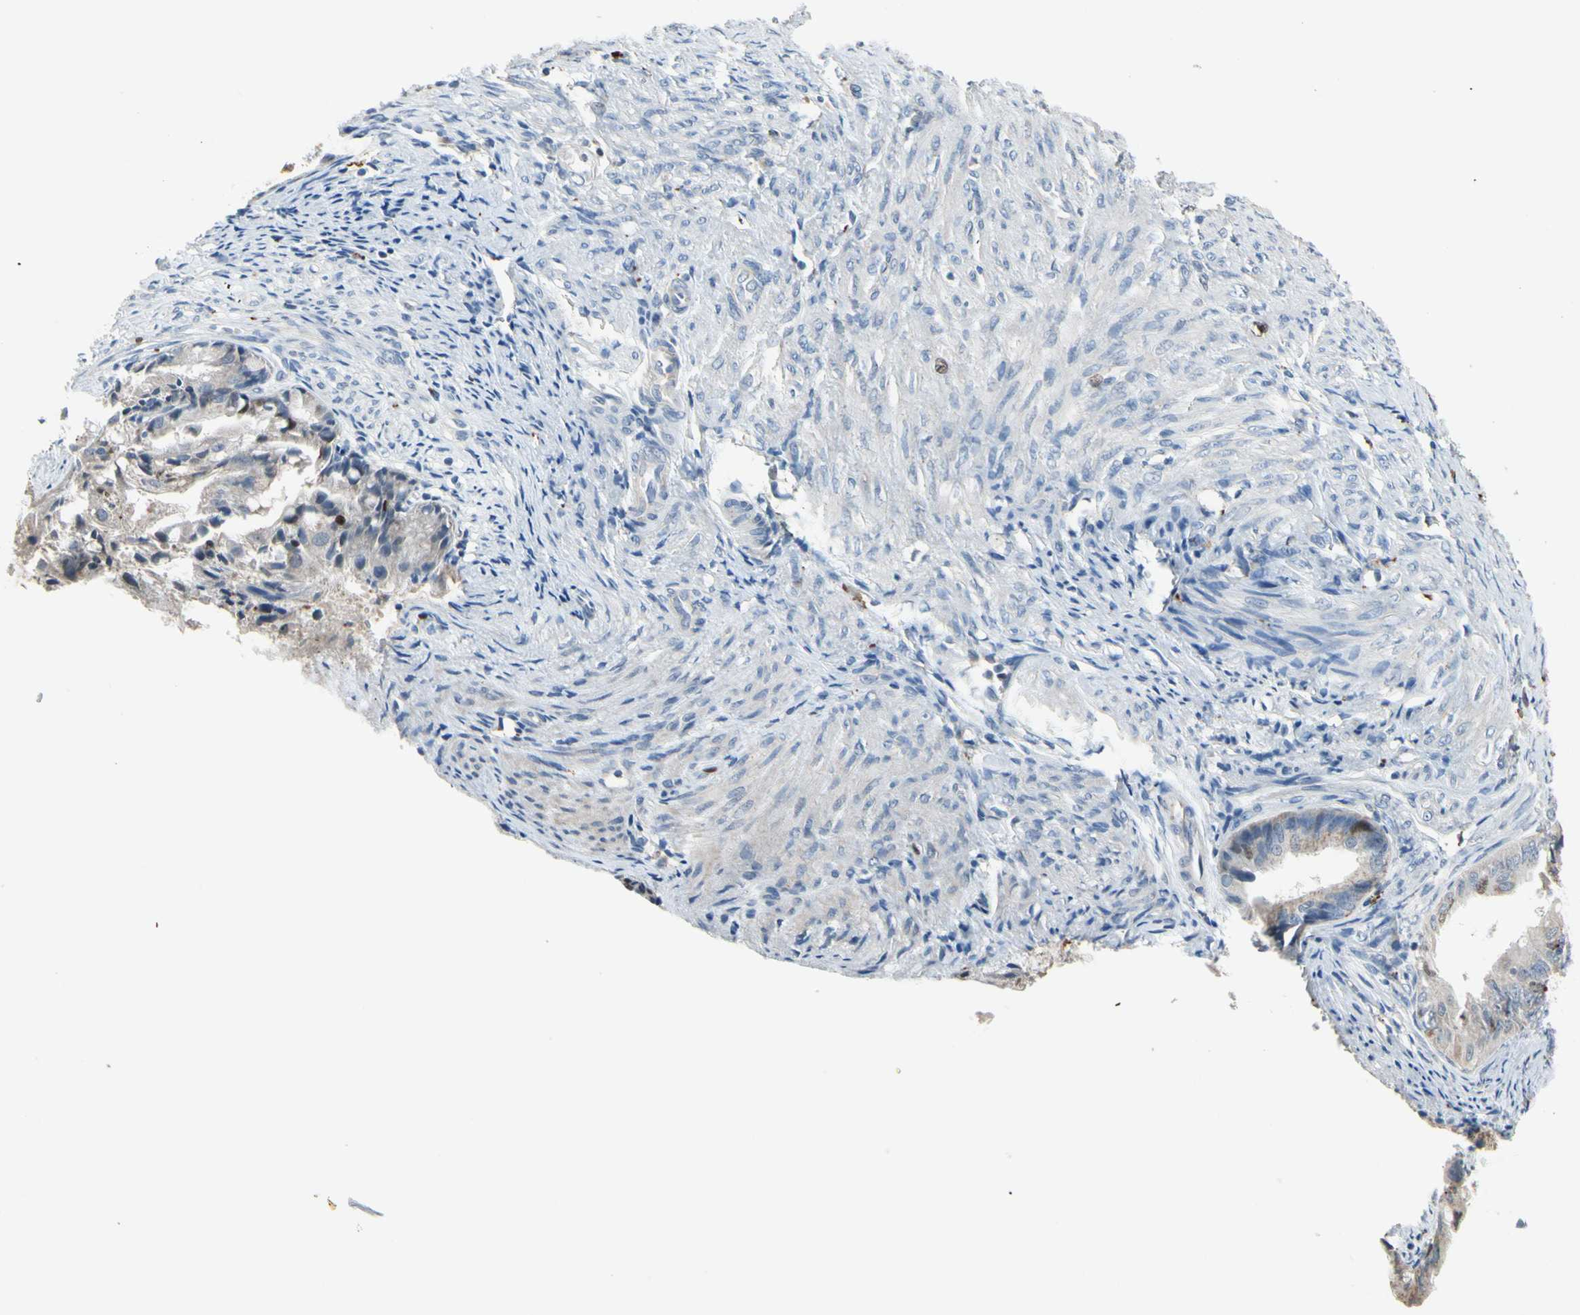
{"staining": {"intensity": "moderate", "quantity": "<25%", "location": "nuclear"}, "tissue": "endometrial cancer", "cell_type": "Tumor cells", "image_type": "cancer", "snomed": [{"axis": "morphology", "description": "Adenocarcinoma, NOS"}, {"axis": "topography", "description": "Endometrium"}], "caption": "Endometrial cancer (adenocarcinoma) was stained to show a protein in brown. There is low levels of moderate nuclear positivity in about <25% of tumor cells.", "gene": "ZKSCAN4", "patient": {"sex": "female", "age": 86}}